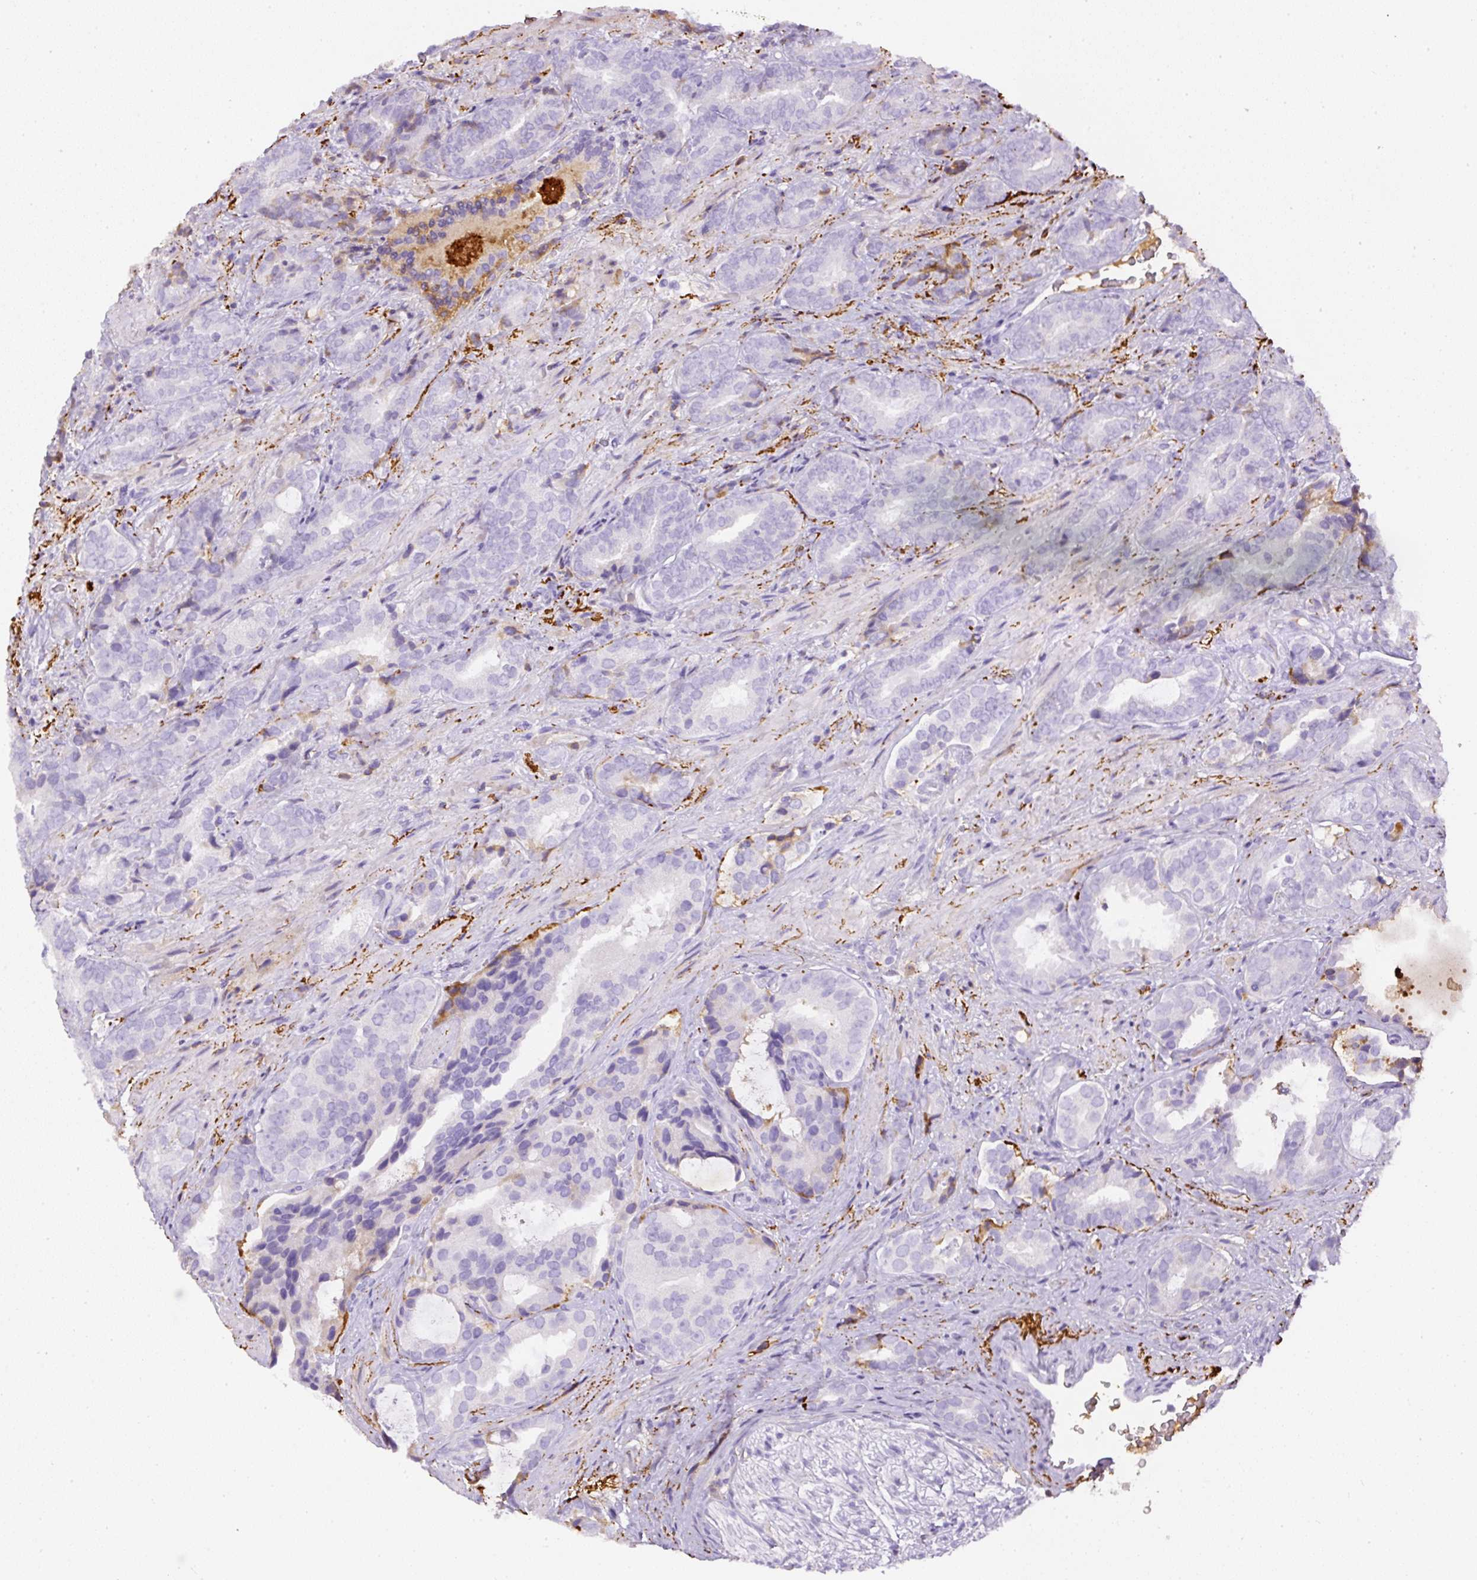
{"staining": {"intensity": "negative", "quantity": "none", "location": "none"}, "tissue": "prostate cancer", "cell_type": "Tumor cells", "image_type": "cancer", "snomed": [{"axis": "morphology", "description": "Adenocarcinoma, High grade"}, {"axis": "topography", "description": "Prostate"}], "caption": "This is an IHC histopathology image of human prostate cancer. There is no positivity in tumor cells.", "gene": "APCS", "patient": {"sex": "male", "age": 71}}